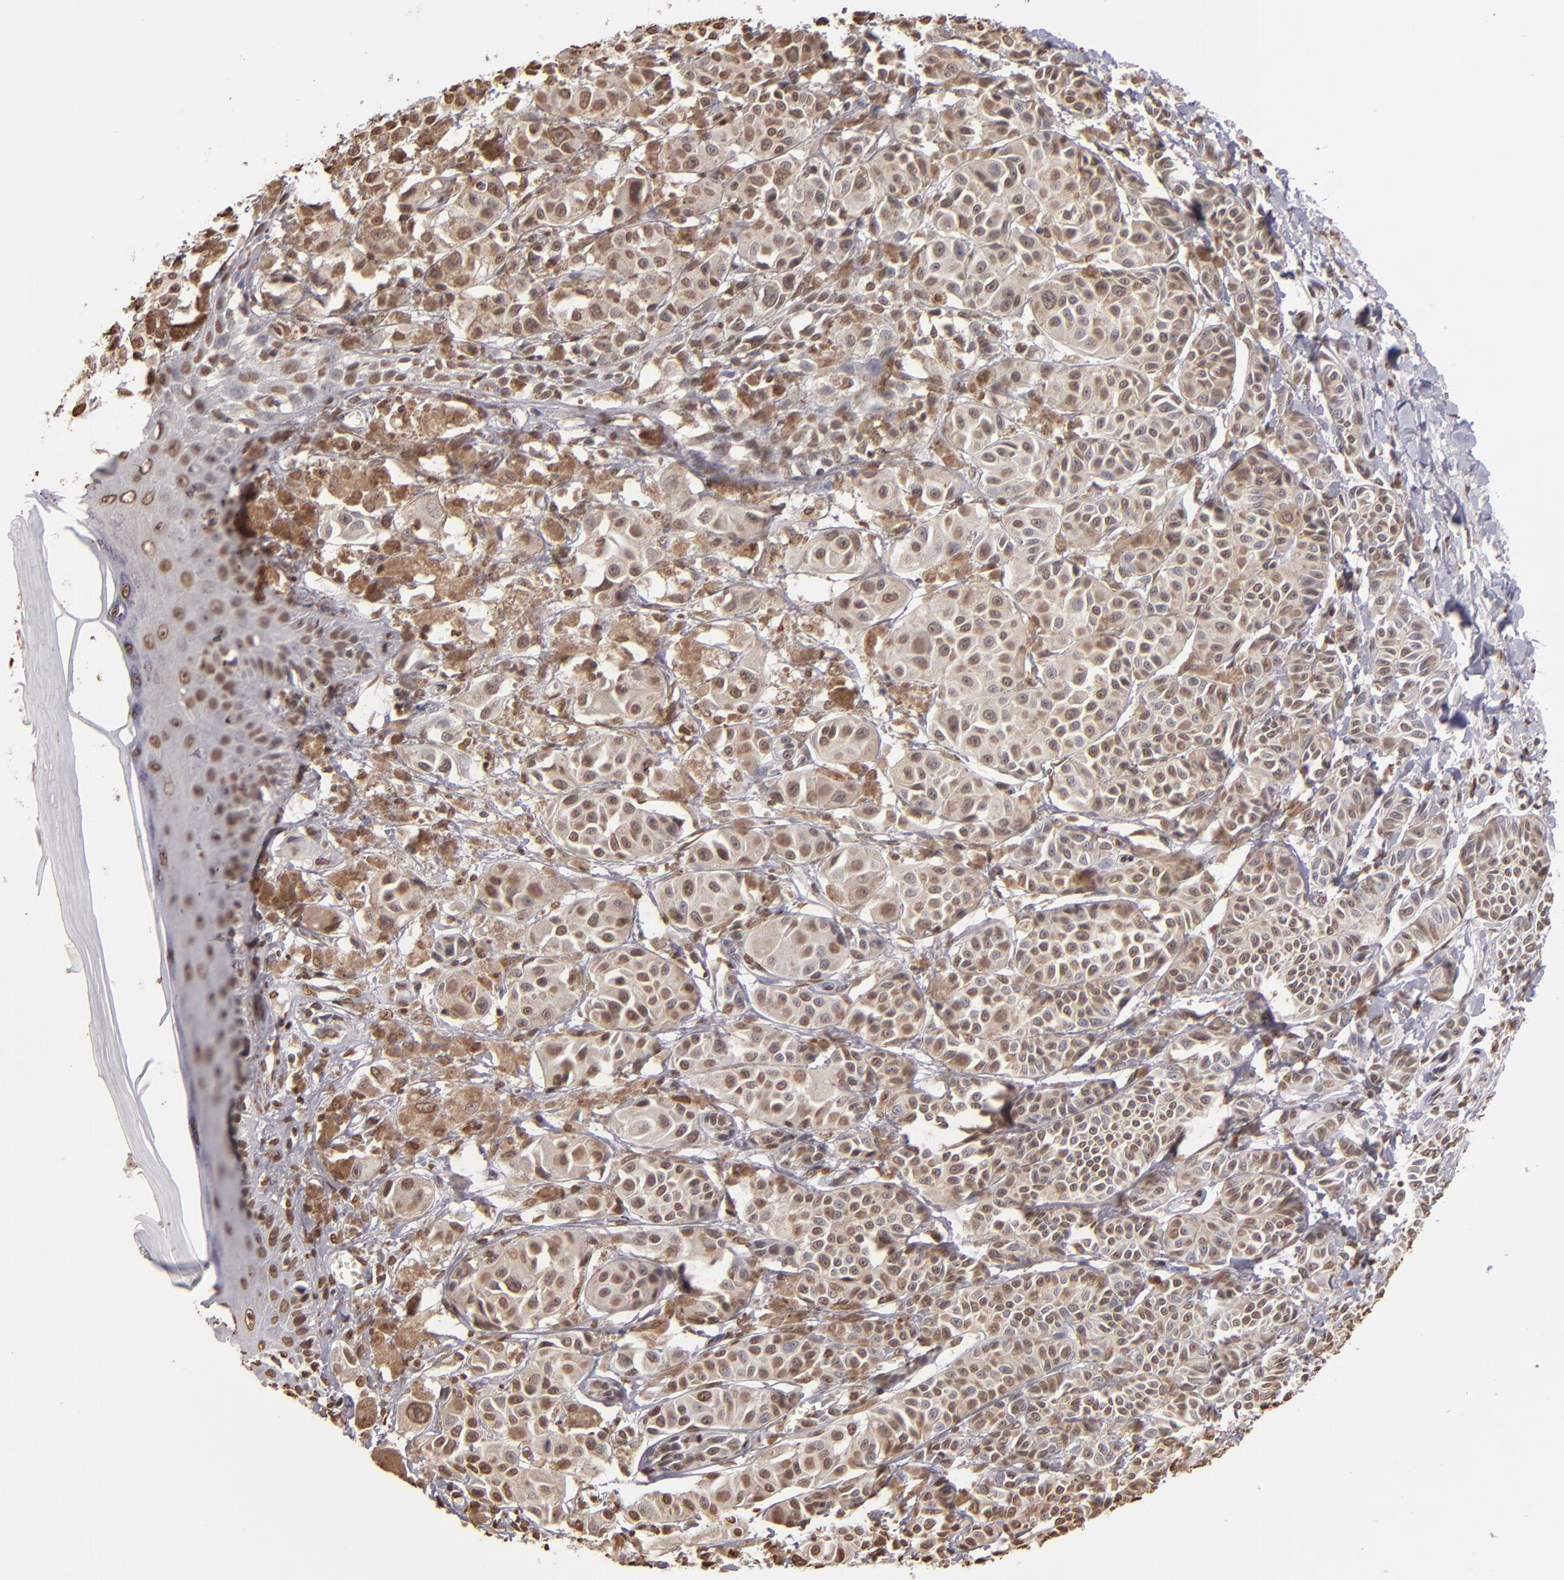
{"staining": {"intensity": "moderate", "quantity": "25%-75%", "location": "nuclear"}, "tissue": "melanoma", "cell_type": "Tumor cells", "image_type": "cancer", "snomed": [{"axis": "morphology", "description": "Malignant melanoma, NOS"}, {"axis": "topography", "description": "Skin"}], "caption": "Melanoma was stained to show a protein in brown. There is medium levels of moderate nuclear staining in about 25%-75% of tumor cells.", "gene": "LBX1", "patient": {"sex": "male", "age": 76}}